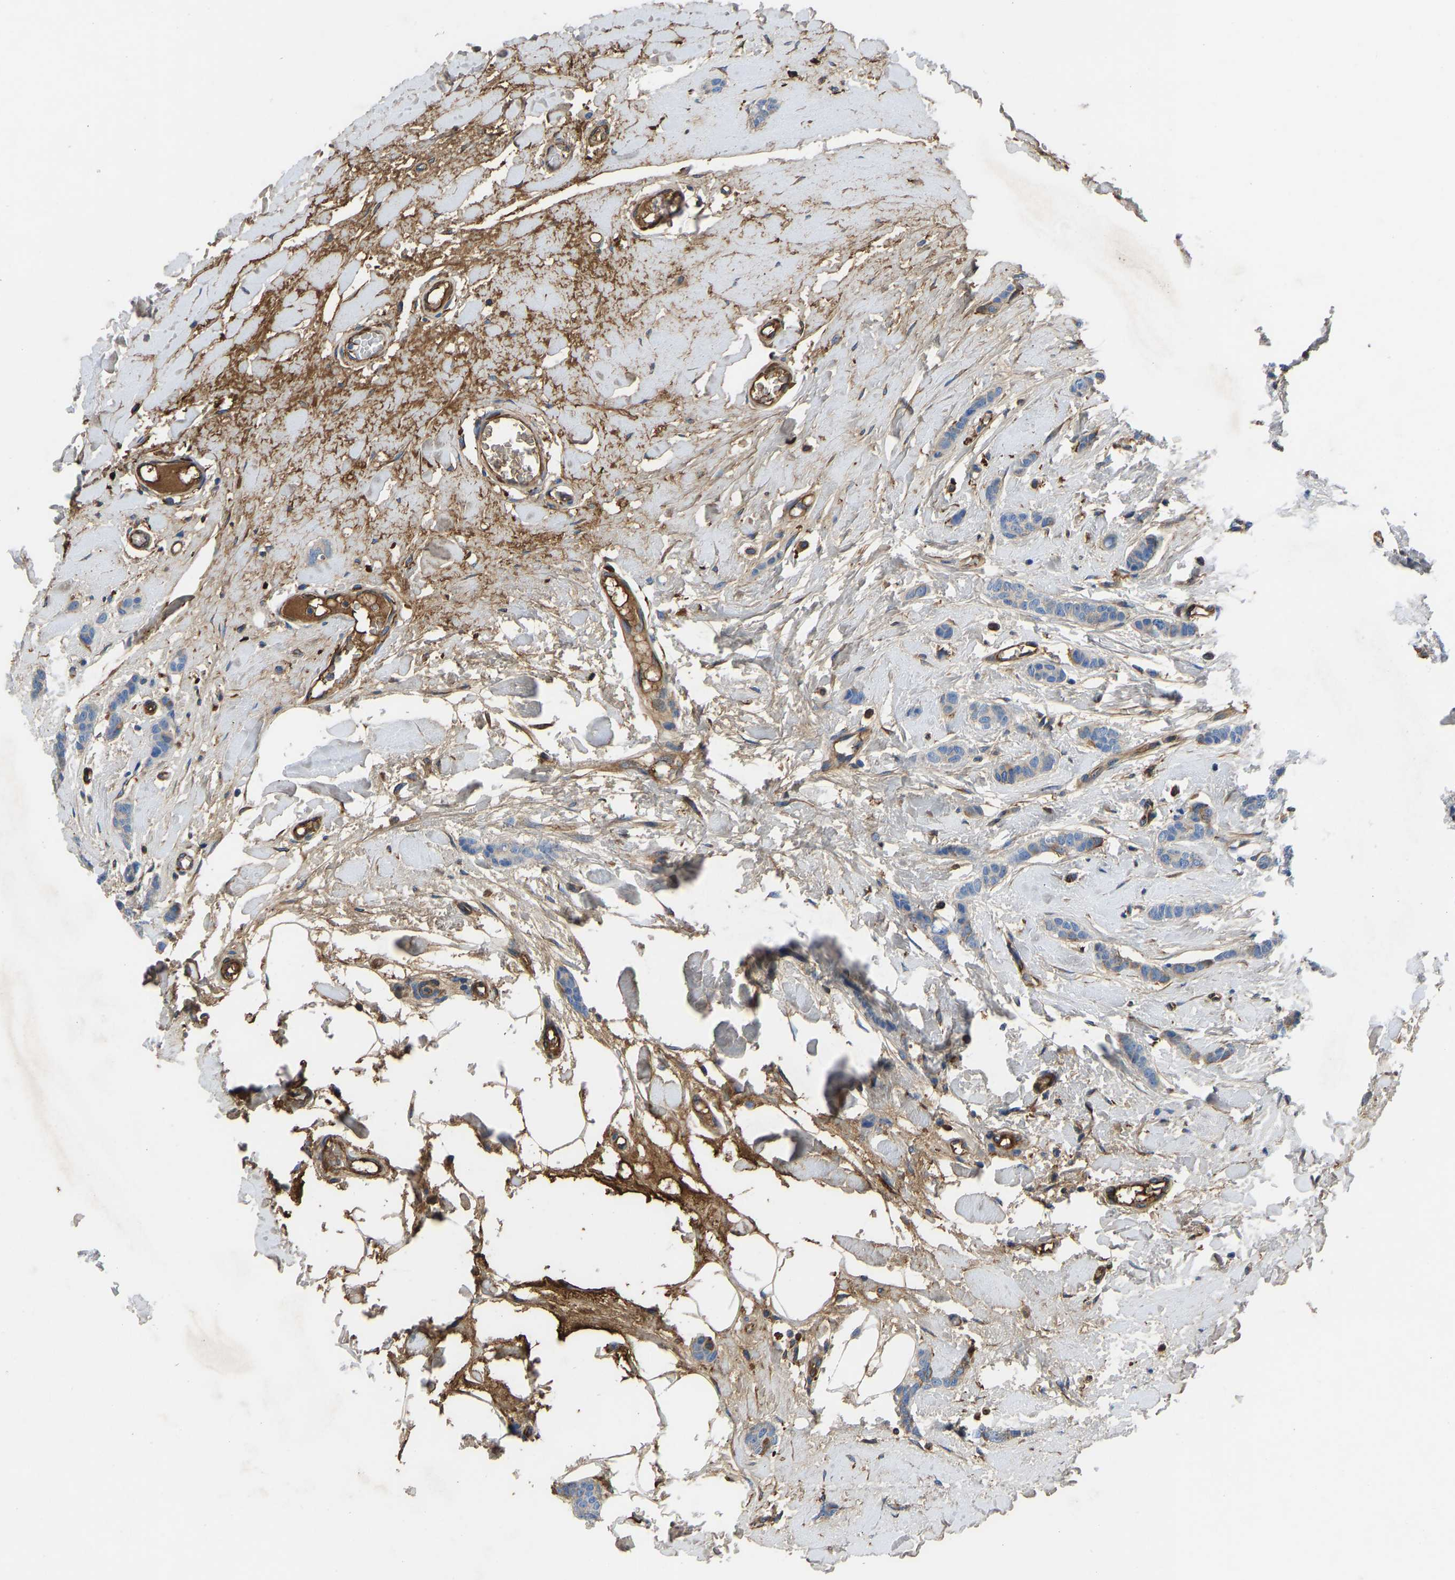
{"staining": {"intensity": "weak", "quantity": "<25%", "location": "cytoplasmic/membranous"}, "tissue": "breast cancer", "cell_type": "Tumor cells", "image_type": "cancer", "snomed": [{"axis": "morphology", "description": "Lobular carcinoma"}, {"axis": "topography", "description": "Skin"}, {"axis": "topography", "description": "Breast"}], "caption": "IHC of lobular carcinoma (breast) exhibits no staining in tumor cells.", "gene": "HSPG2", "patient": {"sex": "female", "age": 46}}